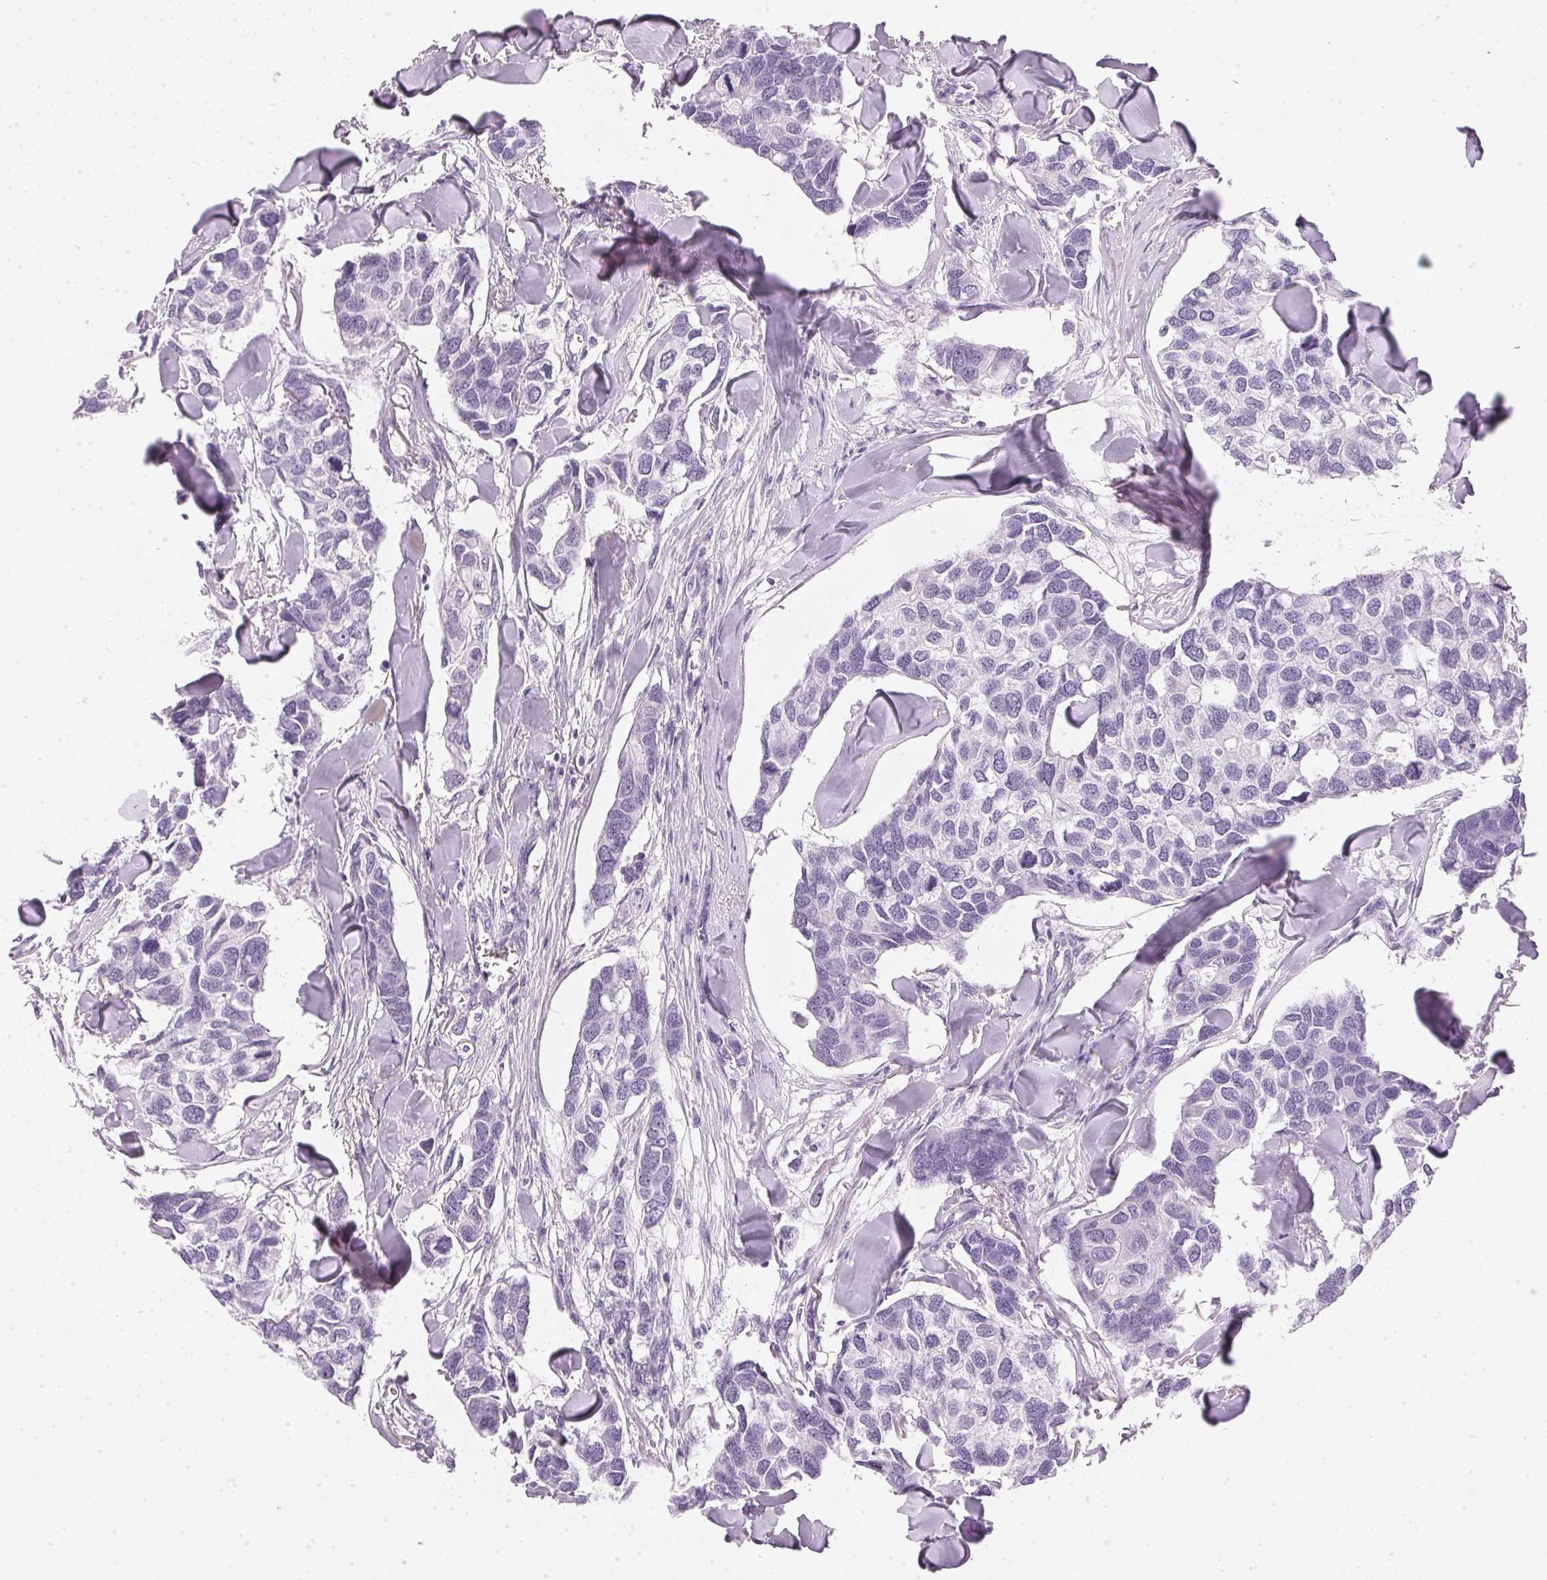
{"staining": {"intensity": "negative", "quantity": "none", "location": "none"}, "tissue": "breast cancer", "cell_type": "Tumor cells", "image_type": "cancer", "snomed": [{"axis": "morphology", "description": "Duct carcinoma"}, {"axis": "topography", "description": "Breast"}], "caption": "Immunohistochemistry (IHC) of human breast cancer shows no positivity in tumor cells.", "gene": "IGFBP1", "patient": {"sex": "female", "age": 83}}